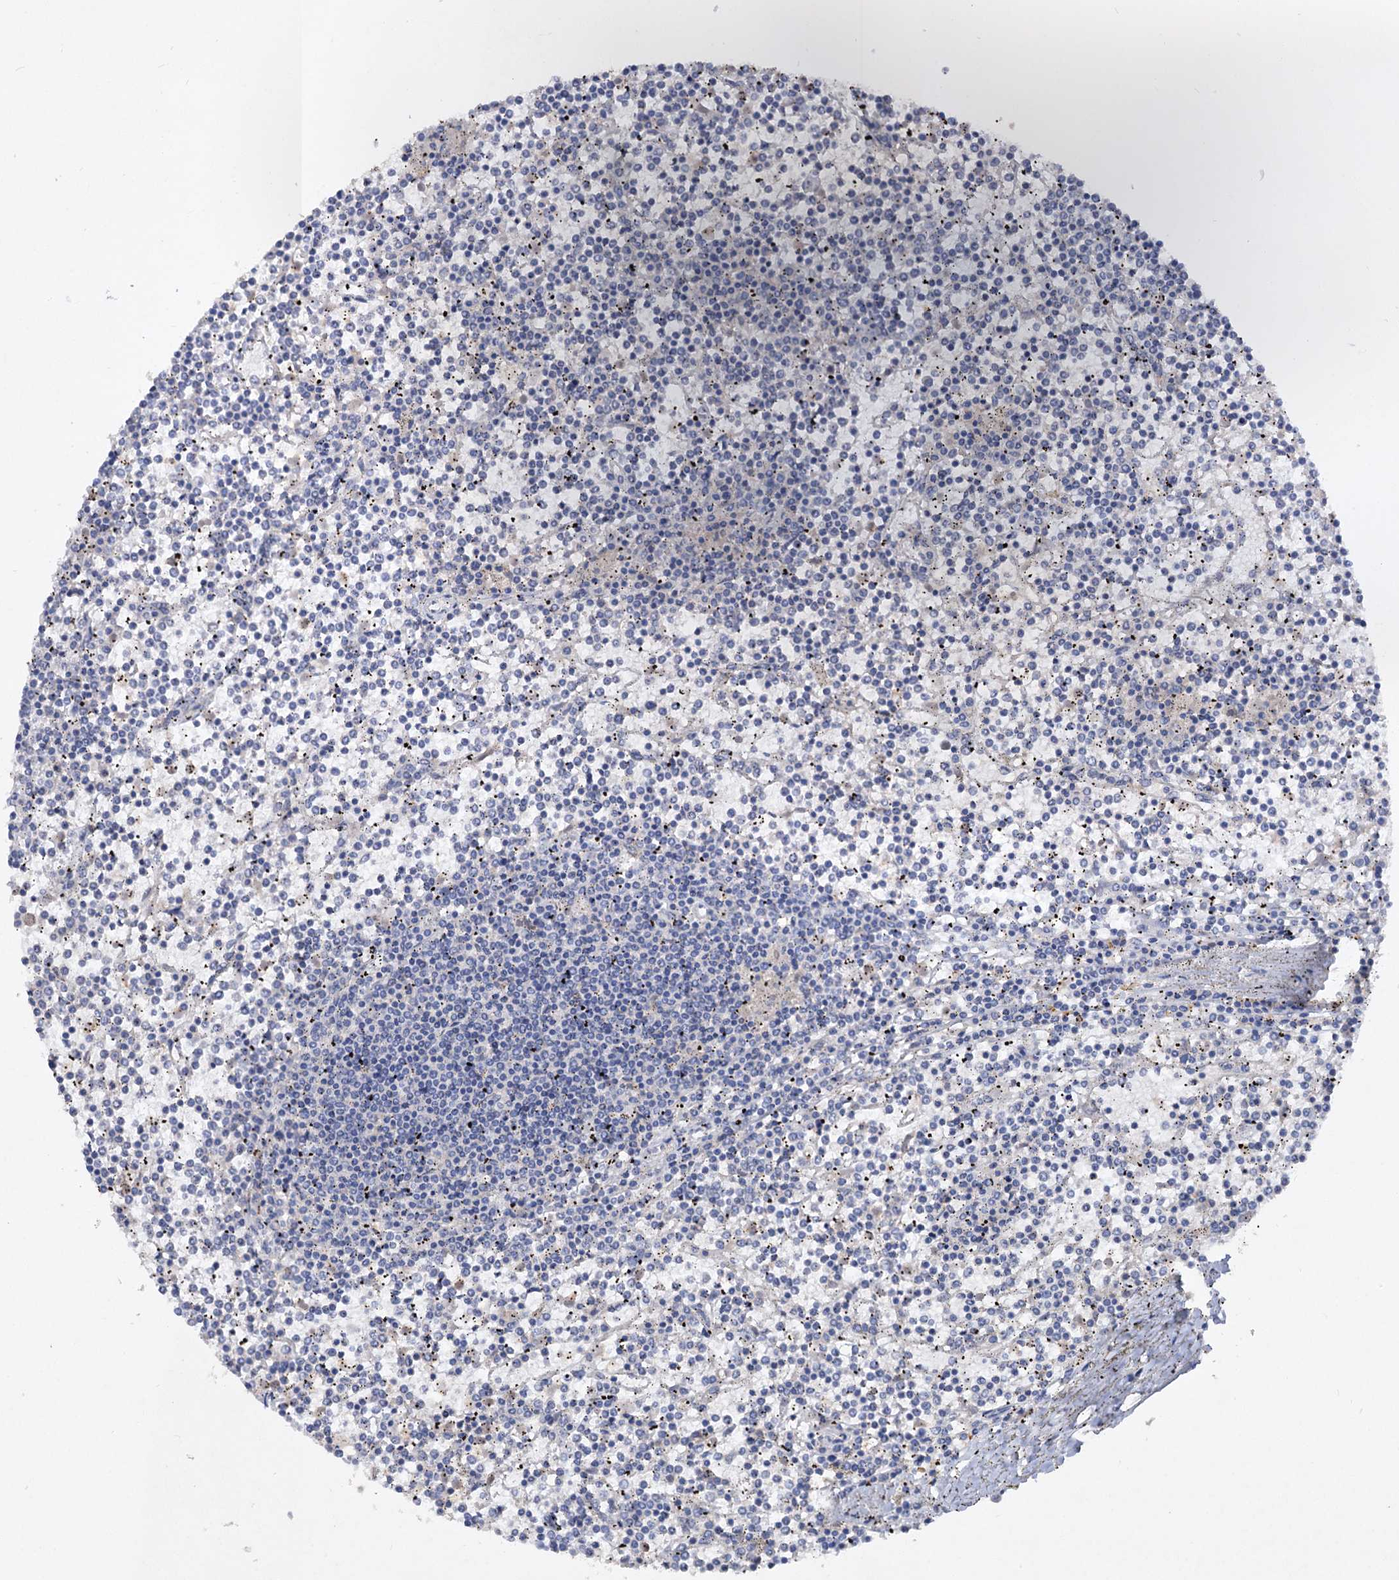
{"staining": {"intensity": "negative", "quantity": "none", "location": "none"}, "tissue": "lymphoma", "cell_type": "Tumor cells", "image_type": "cancer", "snomed": [{"axis": "morphology", "description": "Malignant lymphoma, non-Hodgkin's type, Low grade"}, {"axis": "topography", "description": "Spleen"}], "caption": "Immunohistochemistry (IHC) histopathology image of human low-grade malignant lymphoma, non-Hodgkin's type stained for a protein (brown), which exhibits no staining in tumor cells. Brightfield microscopy of IHC stained with DAB (brown) and hematoxylin (blue), captured at high magnification.", "gene": "ATP4A", "patient": {"sex": "female", "age": 19}}